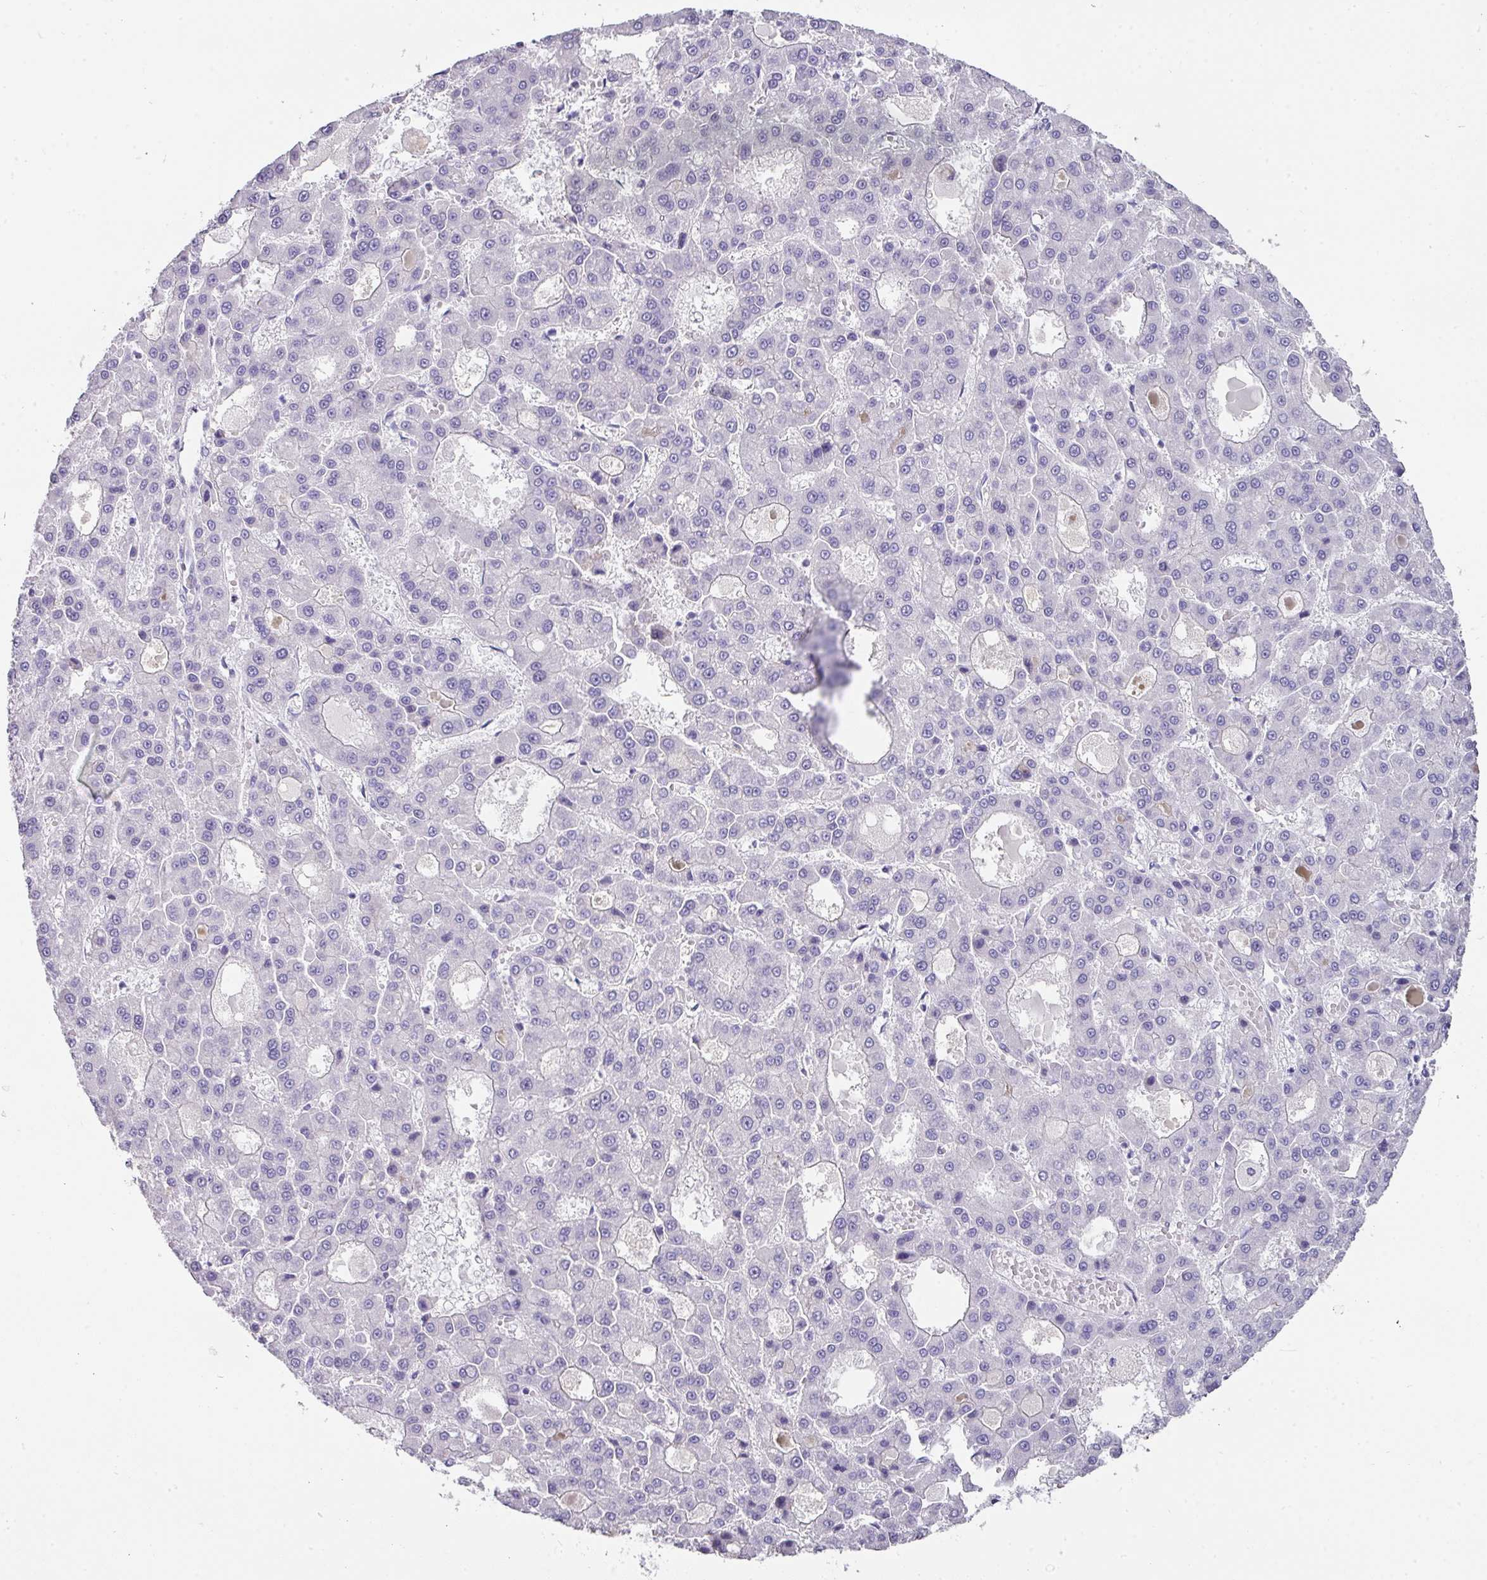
{"staining": {"intensity": "negative", "quantity": "none", "location": "none"}, "tissue": "liver cancer", "cell_type": "Tumor cells", "image_type": "cancer", "snomed": [{"axis": "morphology", "description": "Carcinoma, Hepatocellular, NOS"}, {"axis": "topography", "description": "Liver"}], "caption": "Human liver cancer stained for a protein using immunohistochemistry (IHC) shows no positivity in tumor cells.", "gene": "ANKRD29", "patient": {"sex": "male", "age": 70}}